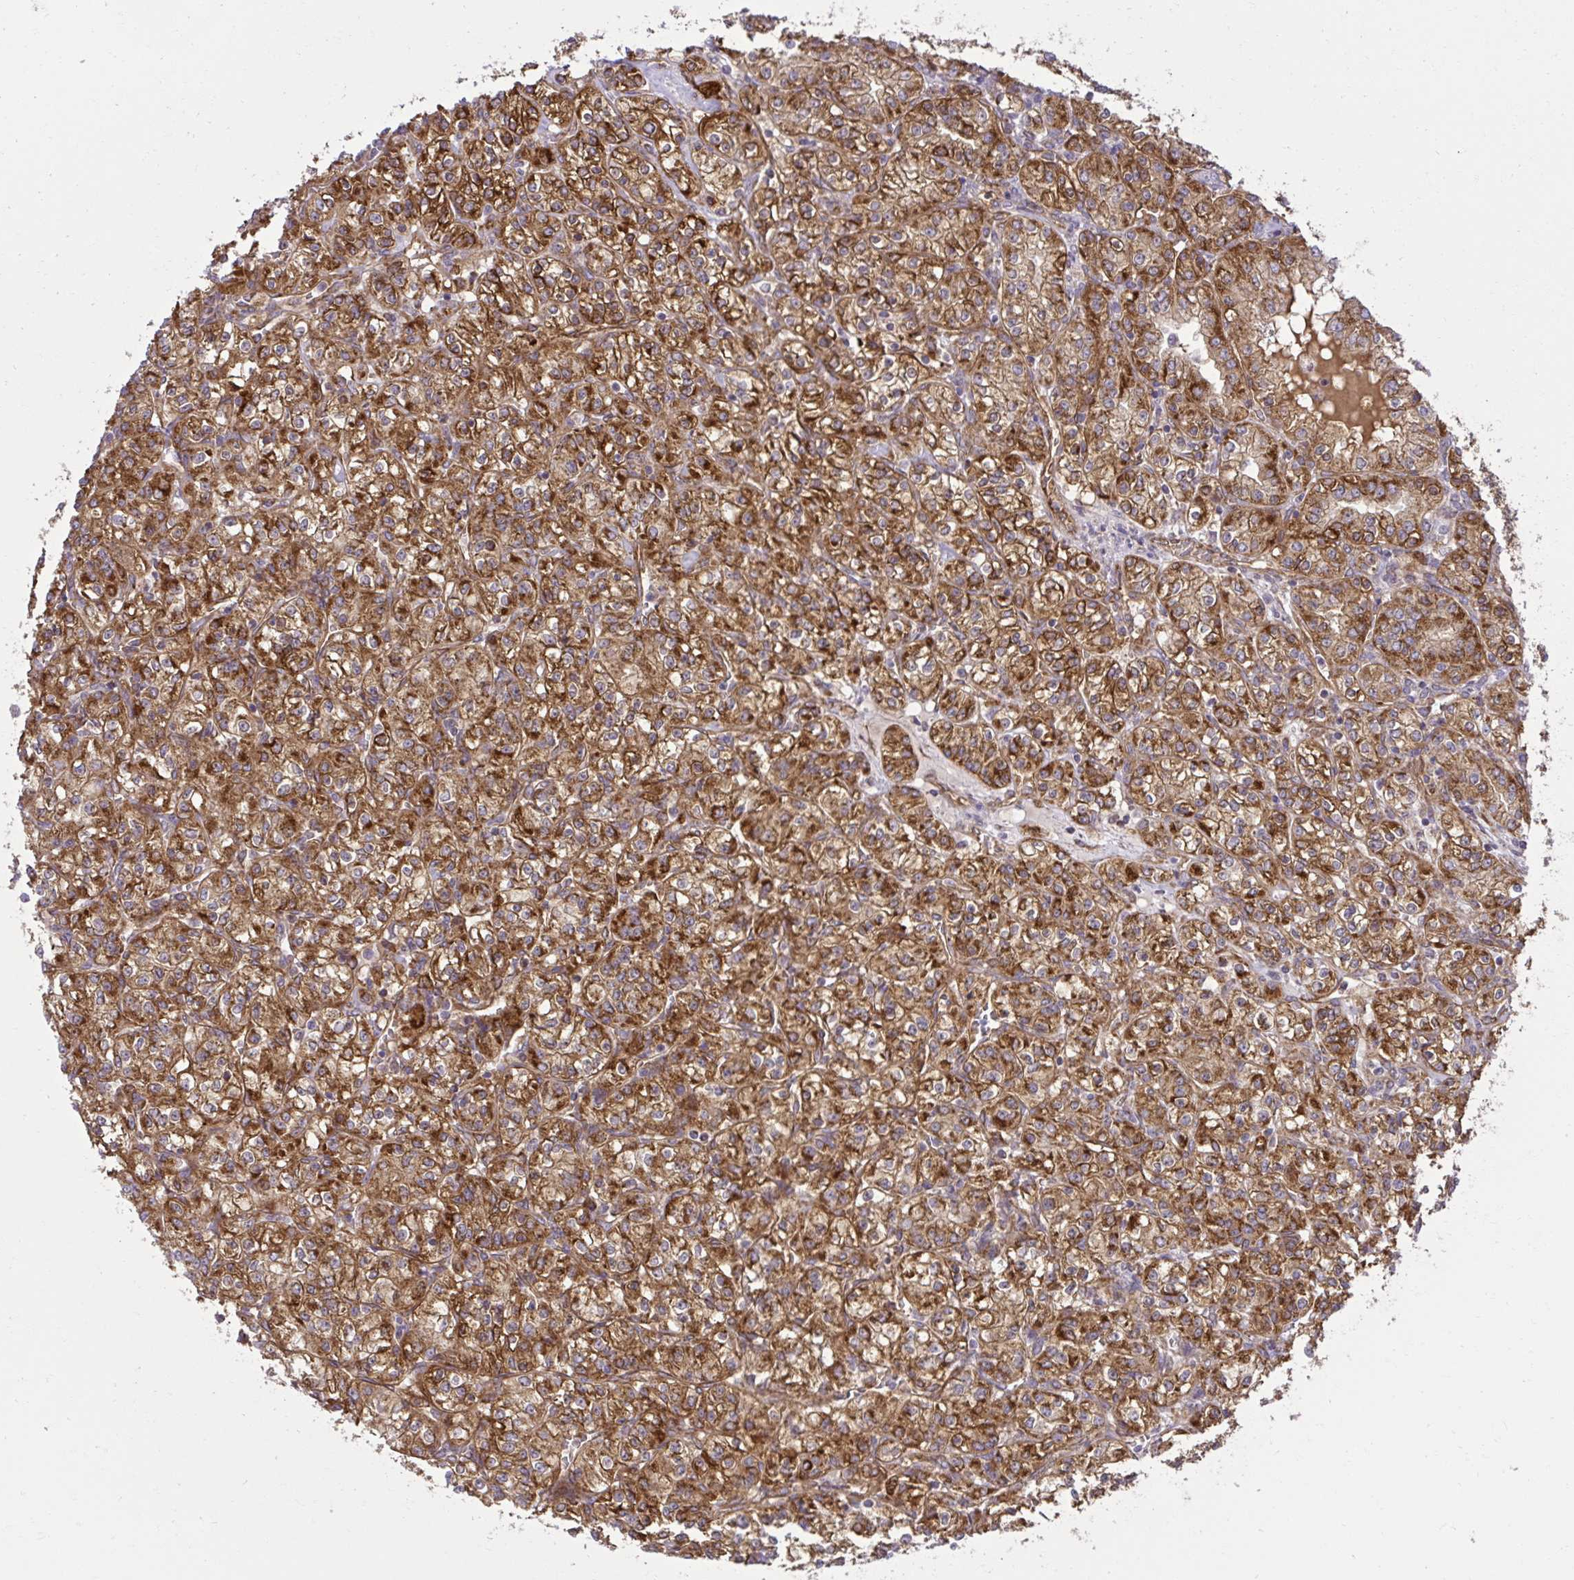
{"staining": {"intensity": "moderate", "quantity": ">75%", "location": "cytoplasmic/membranous"}, "tissue": "renal cancer", "cell_type": "Tumor cells", "image_type": "cancer", "snomed": [{"axis": "morphology", "description": "Adenocarcinoma, NOS"}, {"axis": "topography", "description": "Kidney"}], "caption": "This is a histology image of immunohistochemistry staining of adenocarcinoma (renal), which shows moderate expression in the cytoplasmic/membranous of tumor cells.", "gene": "LIMS1", "patient": {"sex": "male", "age": 77}}